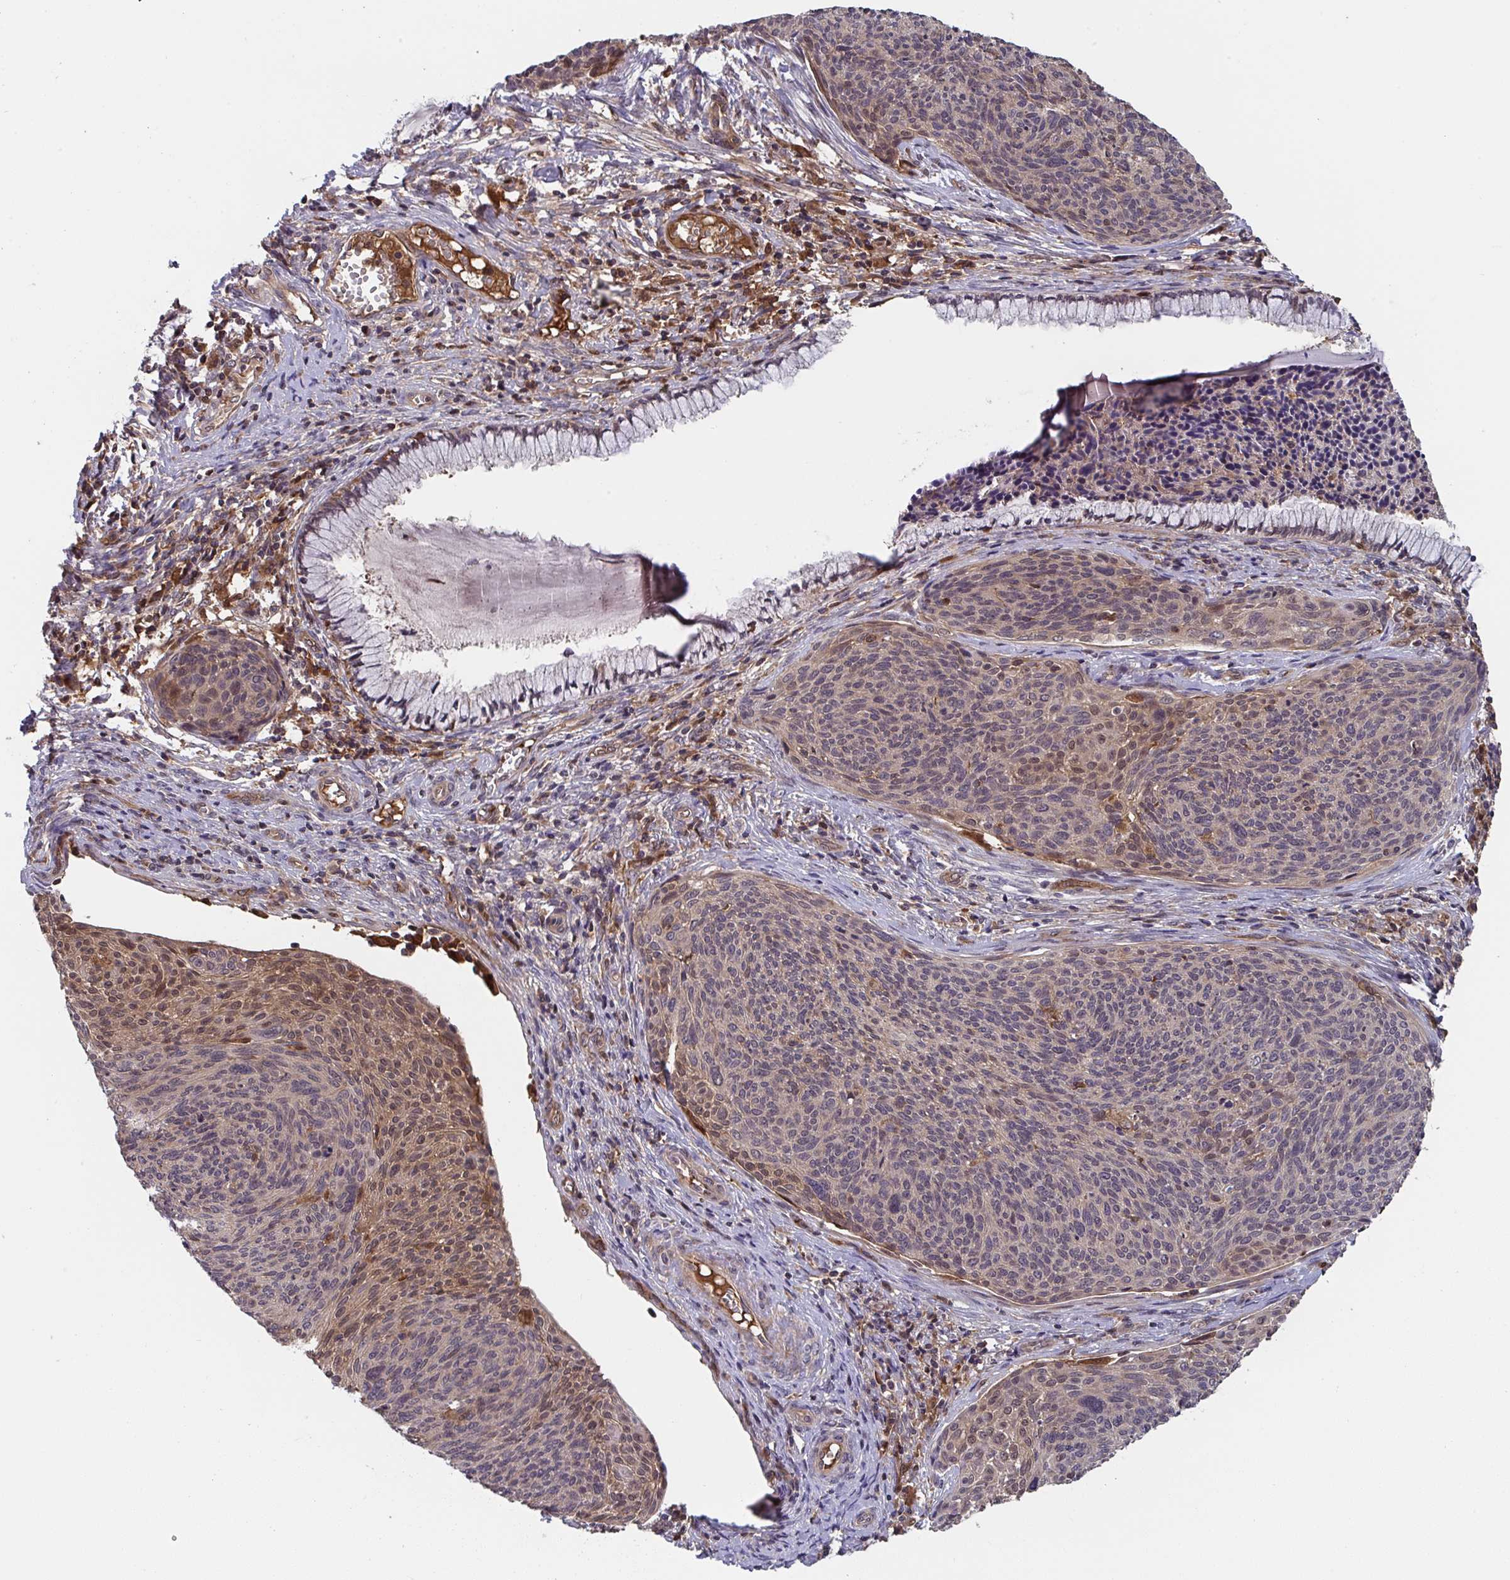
{"staining": {"intensity": "weak", "quantity": "25%-75%", "location": "cytoplasmic/membranous,nuclear"}, "tissue": "cervical cancer", "cell_type": "Tumor cells", "image_type": "cancer", "snomed": [{"axis": "morphology", "description": "Squamous cell carcinoma, NOS"}, {"axis": "topography", "description": "Cervix"}], "caption": "Cervical cancer stained for a protein demonstrates weak cytoplasmic/membranous and nuclear positivity in tumor cells.", "gene": "TIGAR", "patient": {"sex": "female", "age": 49}}